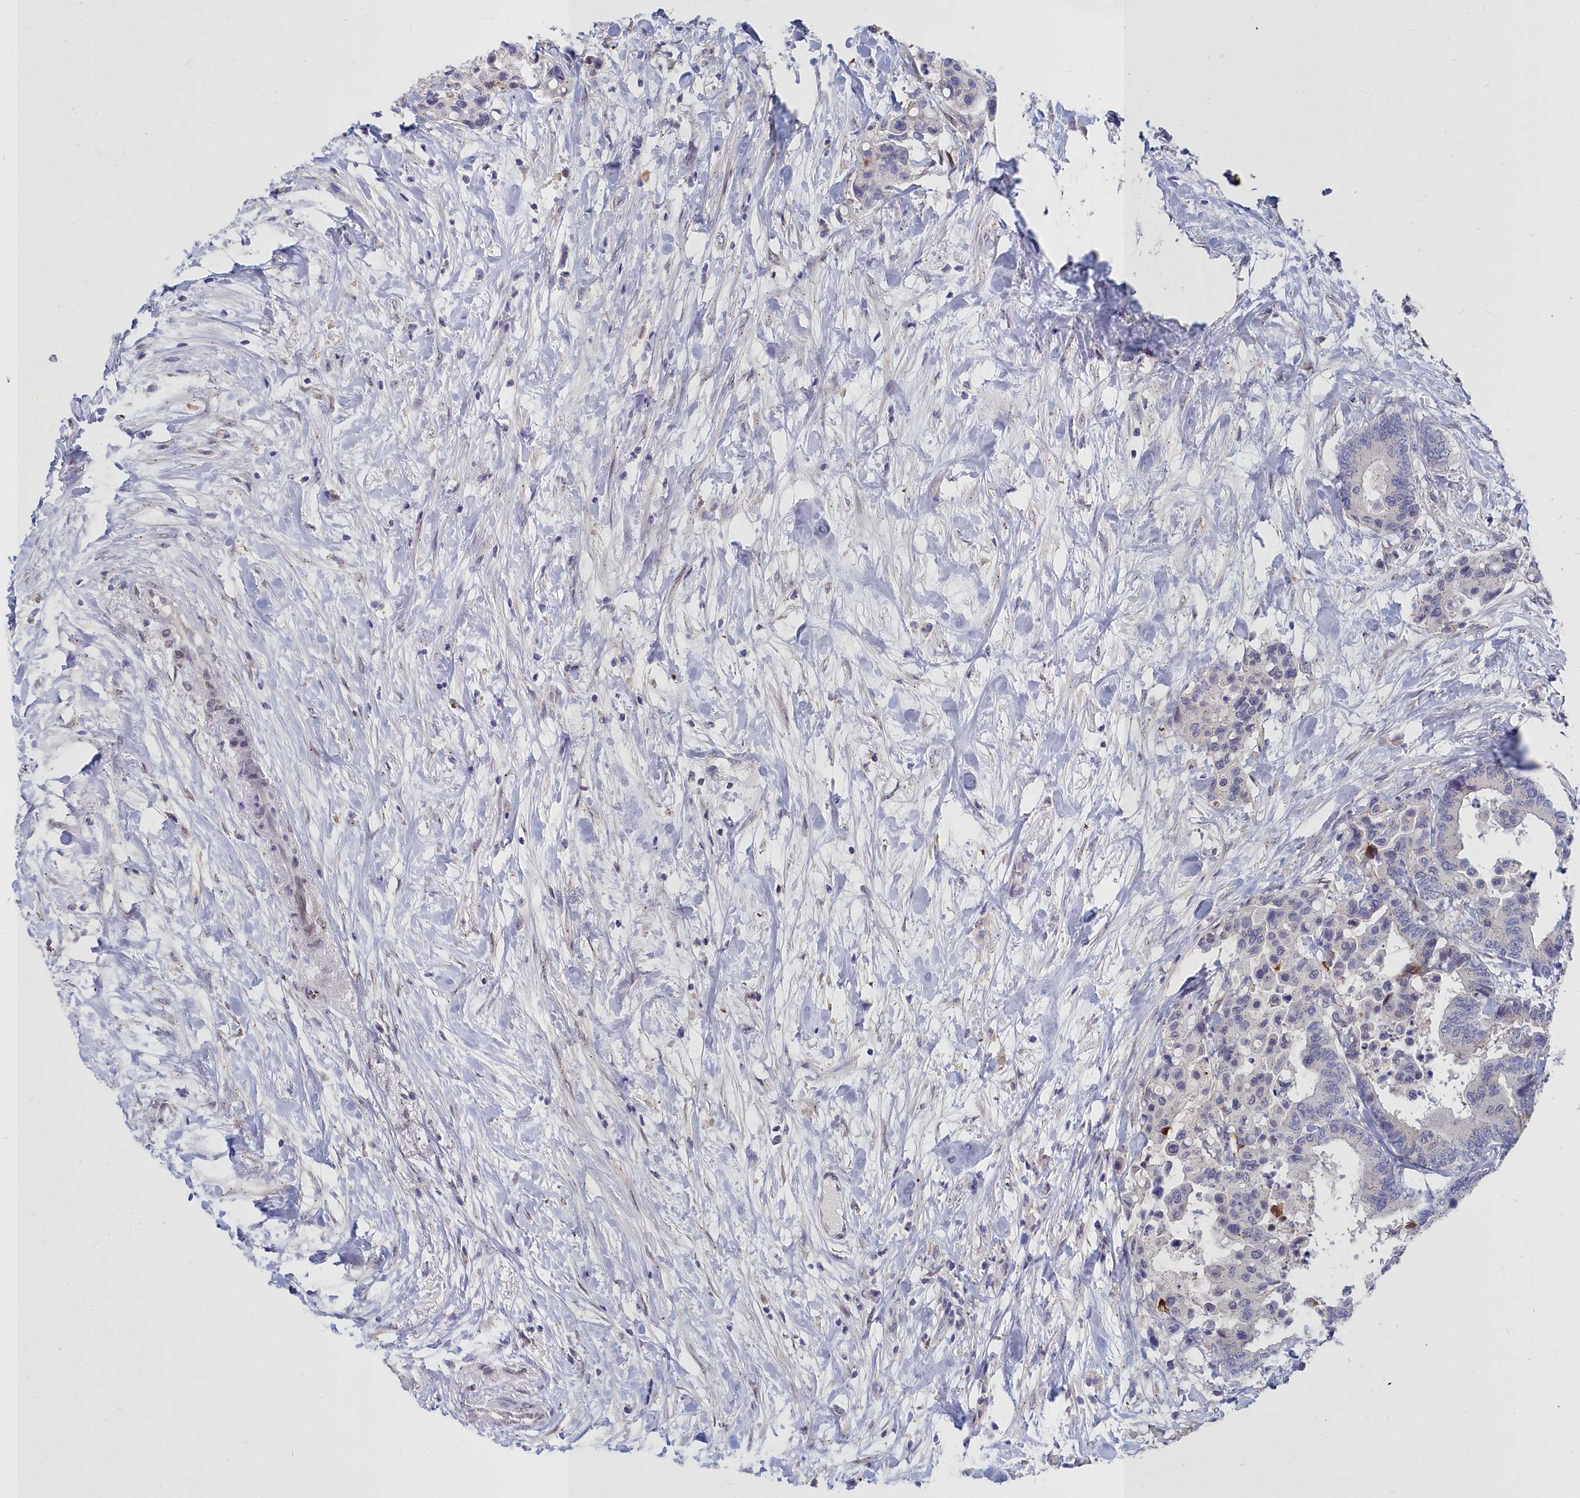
{"staining": {"intensity": "negative", "quantity": "none", "location": "none"}, "tissue": "colorectal cancer", "cell_type": "Tumor cells", "image_type": "cancer", "snomed": [{"axis": "morphology", "description": "Normal tissue, NOS"}, {"axis": "morphology", "description": "Adenocarcinoma, NOS"}, {"axis": "topography", "description": "Colon"}], "caption": "Immunohistochemistry (IHC) micrograph of neoplastic tissue: adenocarcinoma (colorectal) stained with DAB (3,3'-diaminobenzidine) exhibits no significant protein positivity in tumor cells.", "gene": "NOXA1", "patient": {"sex": "male", "age": 82}}